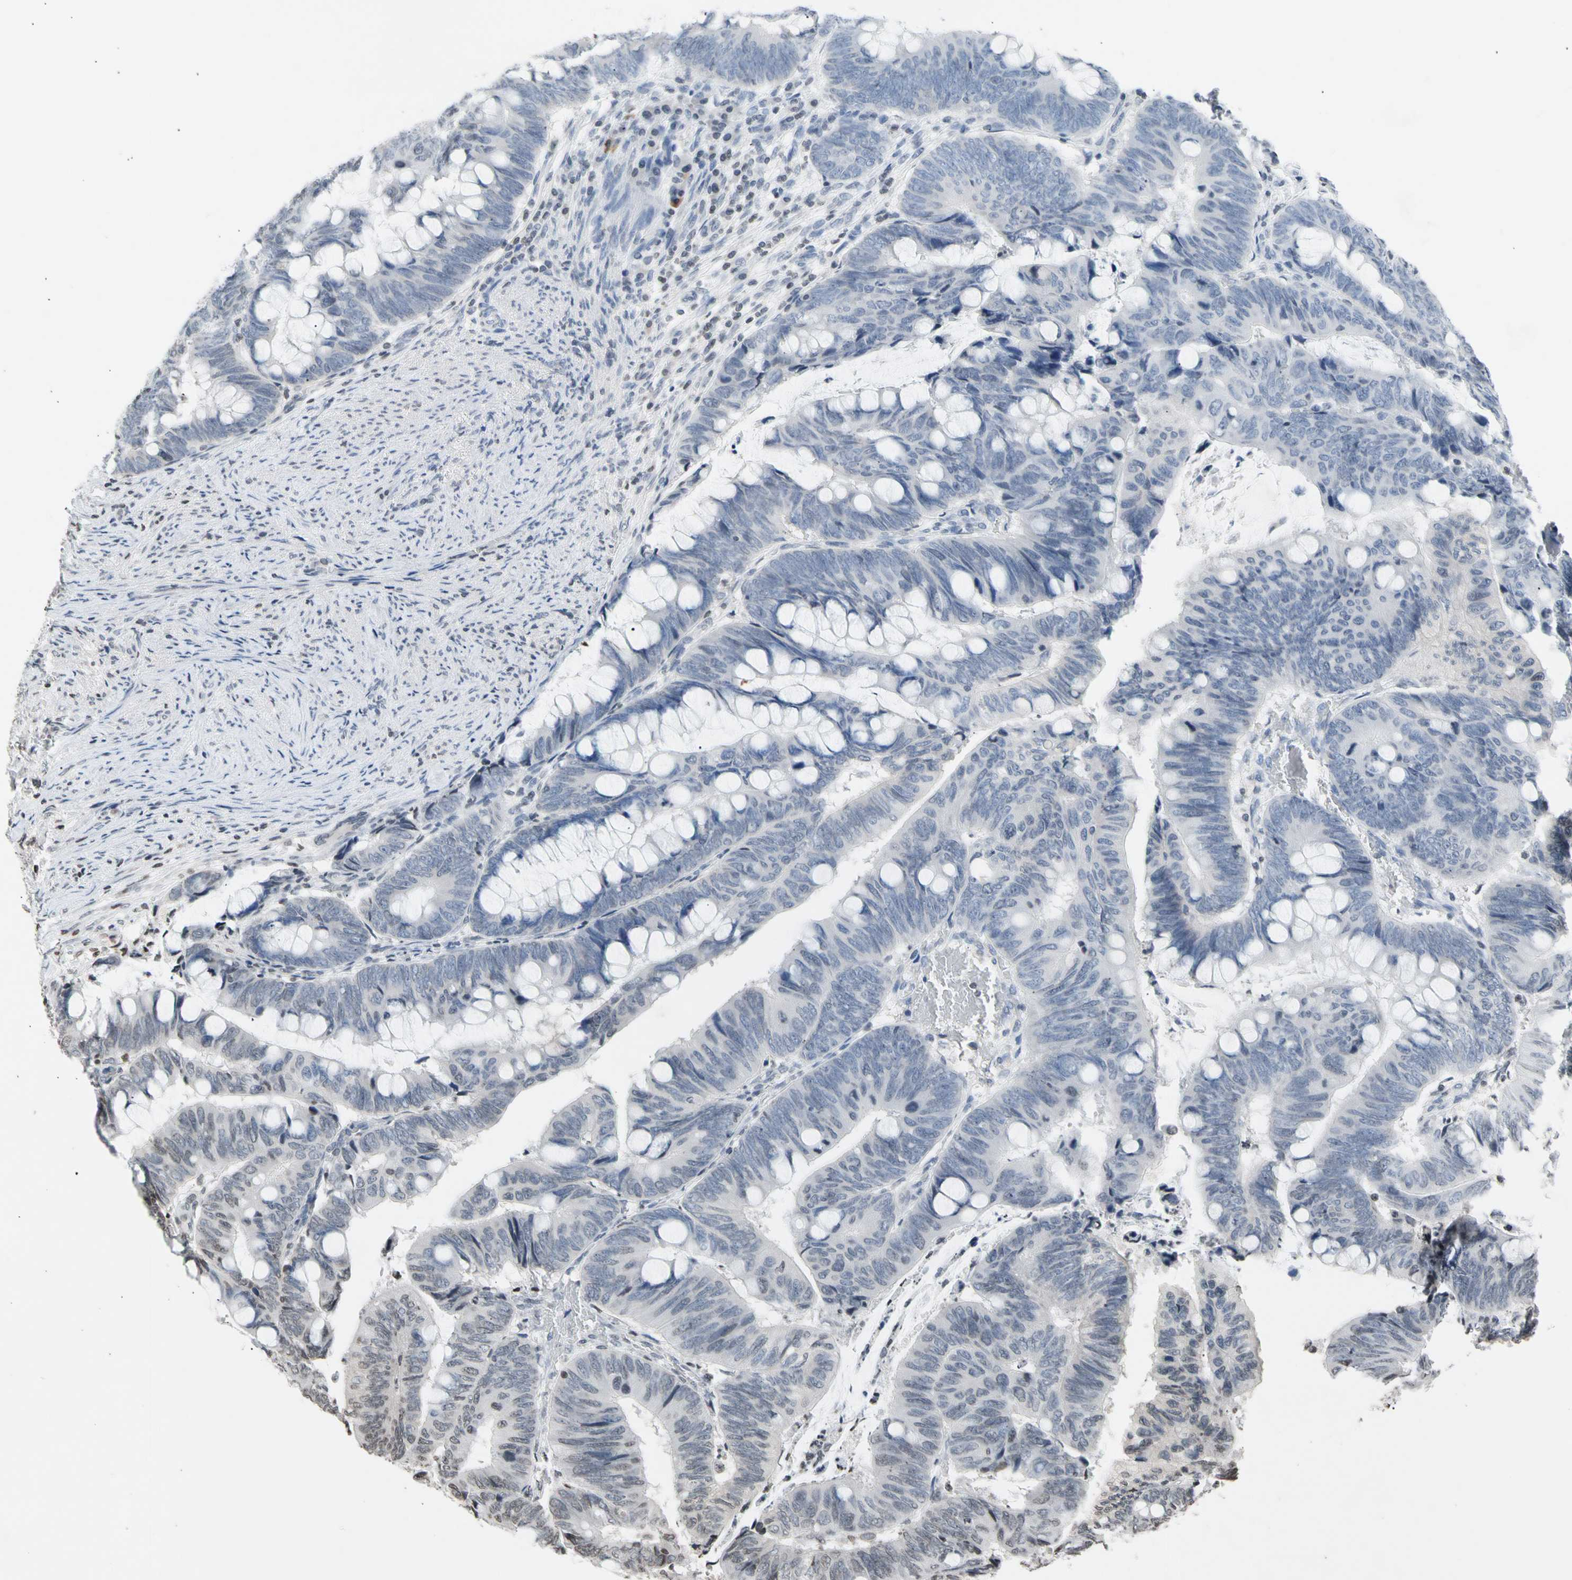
{"staining": {"intensity": "negative", "quantity": "none", "location": "none"}, "tissue": "colorectal cancer", "cell_type": "Tumor cells", "image_type": "cancer", "snomed": [{"axis": "morphology", "description": "Normal tissue, NOS"}, {"axis": "morphology", "description": "Adenocarcinoma, NOS"}, {"axis": "topography", "description": "Rectum"}, {"axis": "topography", "description": "Peripheral nerve tissue"}], "caption": "The image displays no staining of tumor cells in colorectal cancer (adenocarcinoma). (Brightfield microscopy of DAB (3,3'-diaminobenzidine) immunohistochemistry at high magnification).", "gene": "GPX4", "patient": {"sex": "male", "age": 92}}